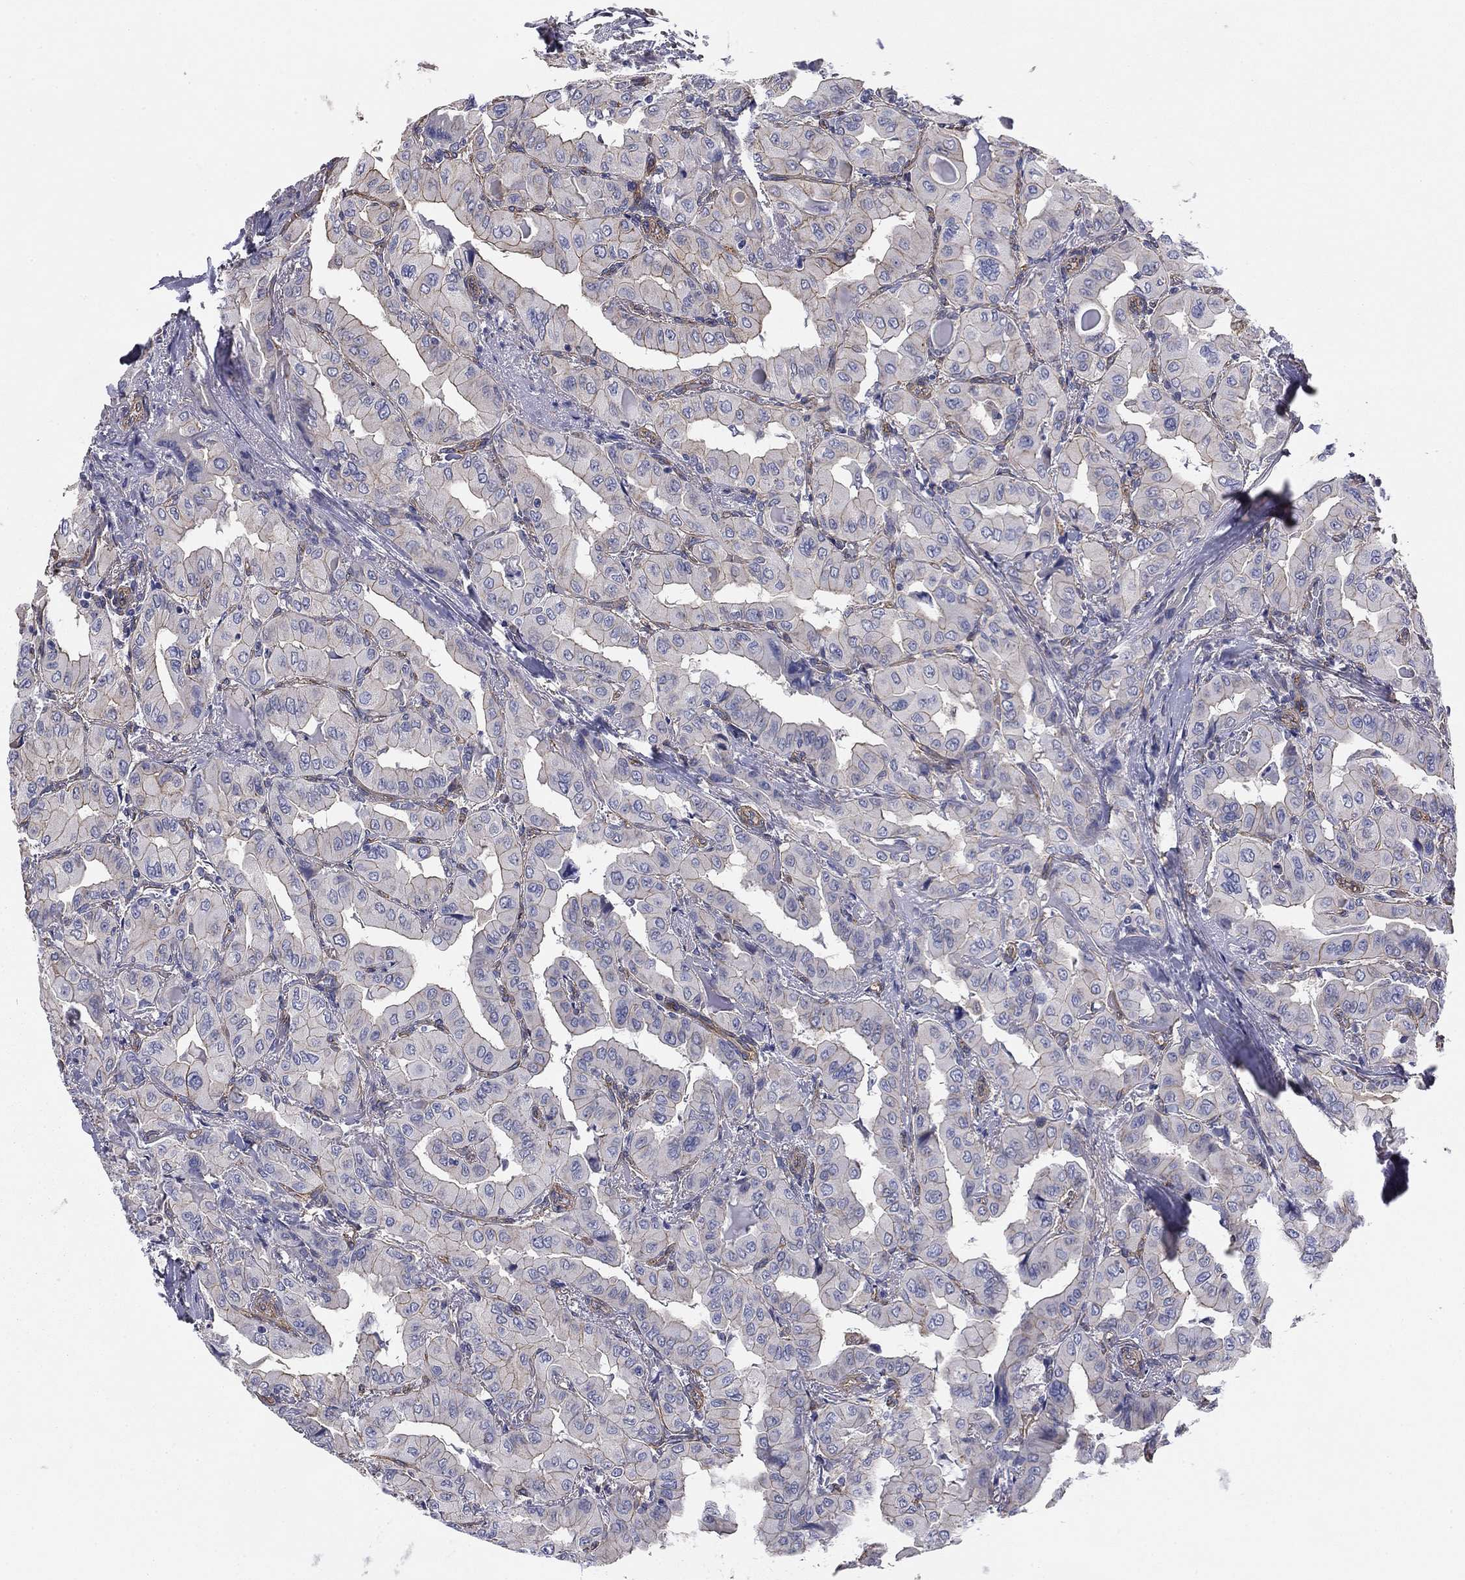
{"staining": {"intensity": "moderate", "quantity": "25%-75%", "location": "cytoplasmic/membranous"}, "tissue": "thyroid cancer", "cell_type": "Tumor cells", "image_type": "cancer", "snomed": [{"axis": "morphology", "description": "Normal tissue, NOS"}, {"axis": "morphology", "description": "Papillary adenocarcinoma, NOS"}, {"axis": "topography", "description": "Thyroid gland"}], "caption": "Protein expression analysis of human thyroid papillary adenocarcinoma reveals moderate cytoplasmic/membranous positivity in about 25%-75% of tumor cells.", "gene": "TCHH", "patient": {"sex": "female", "age": 66}}